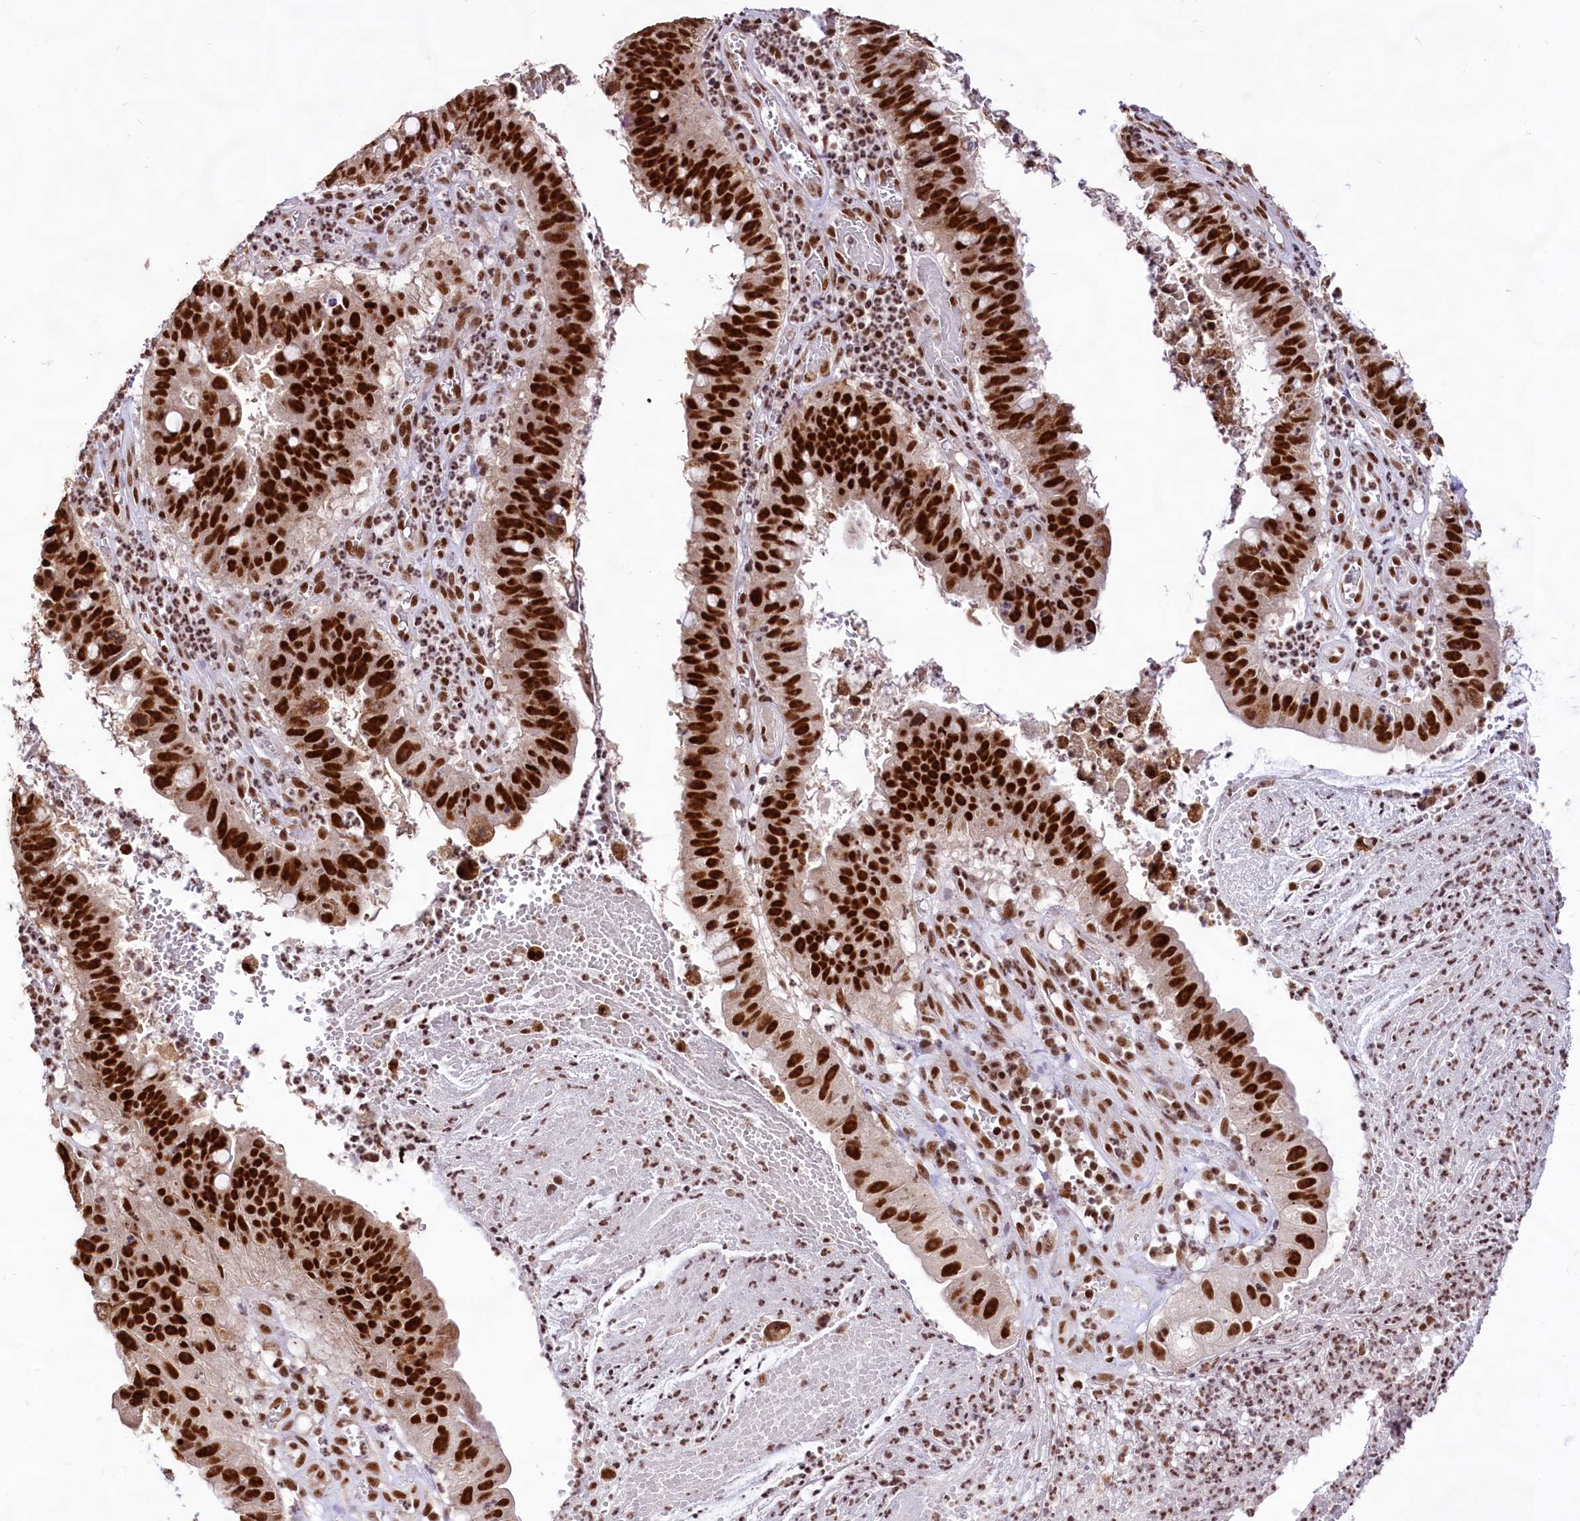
{"staining": {"intensity": "strong", "quantity": ">75%", "location": "nuclear"}, "tissue": "stomach cancer", "cell_type": "Tumor cells", "image_type": "cancer", "snomed": [{"axis": "morphology", "description": "Adenocarcinoma, NOS"}, {"axis": "topography", "description": "Stomach"}], "caption": "DAB (3,3'-diaminobenzidine) immunohistochemical staining of stomach adenocarcinoma demonstrates strong nuclear protein positivity in about >75% of tumor cells.", "gene": "HIRA", "patient": {"sex": "male", "age": 59}}